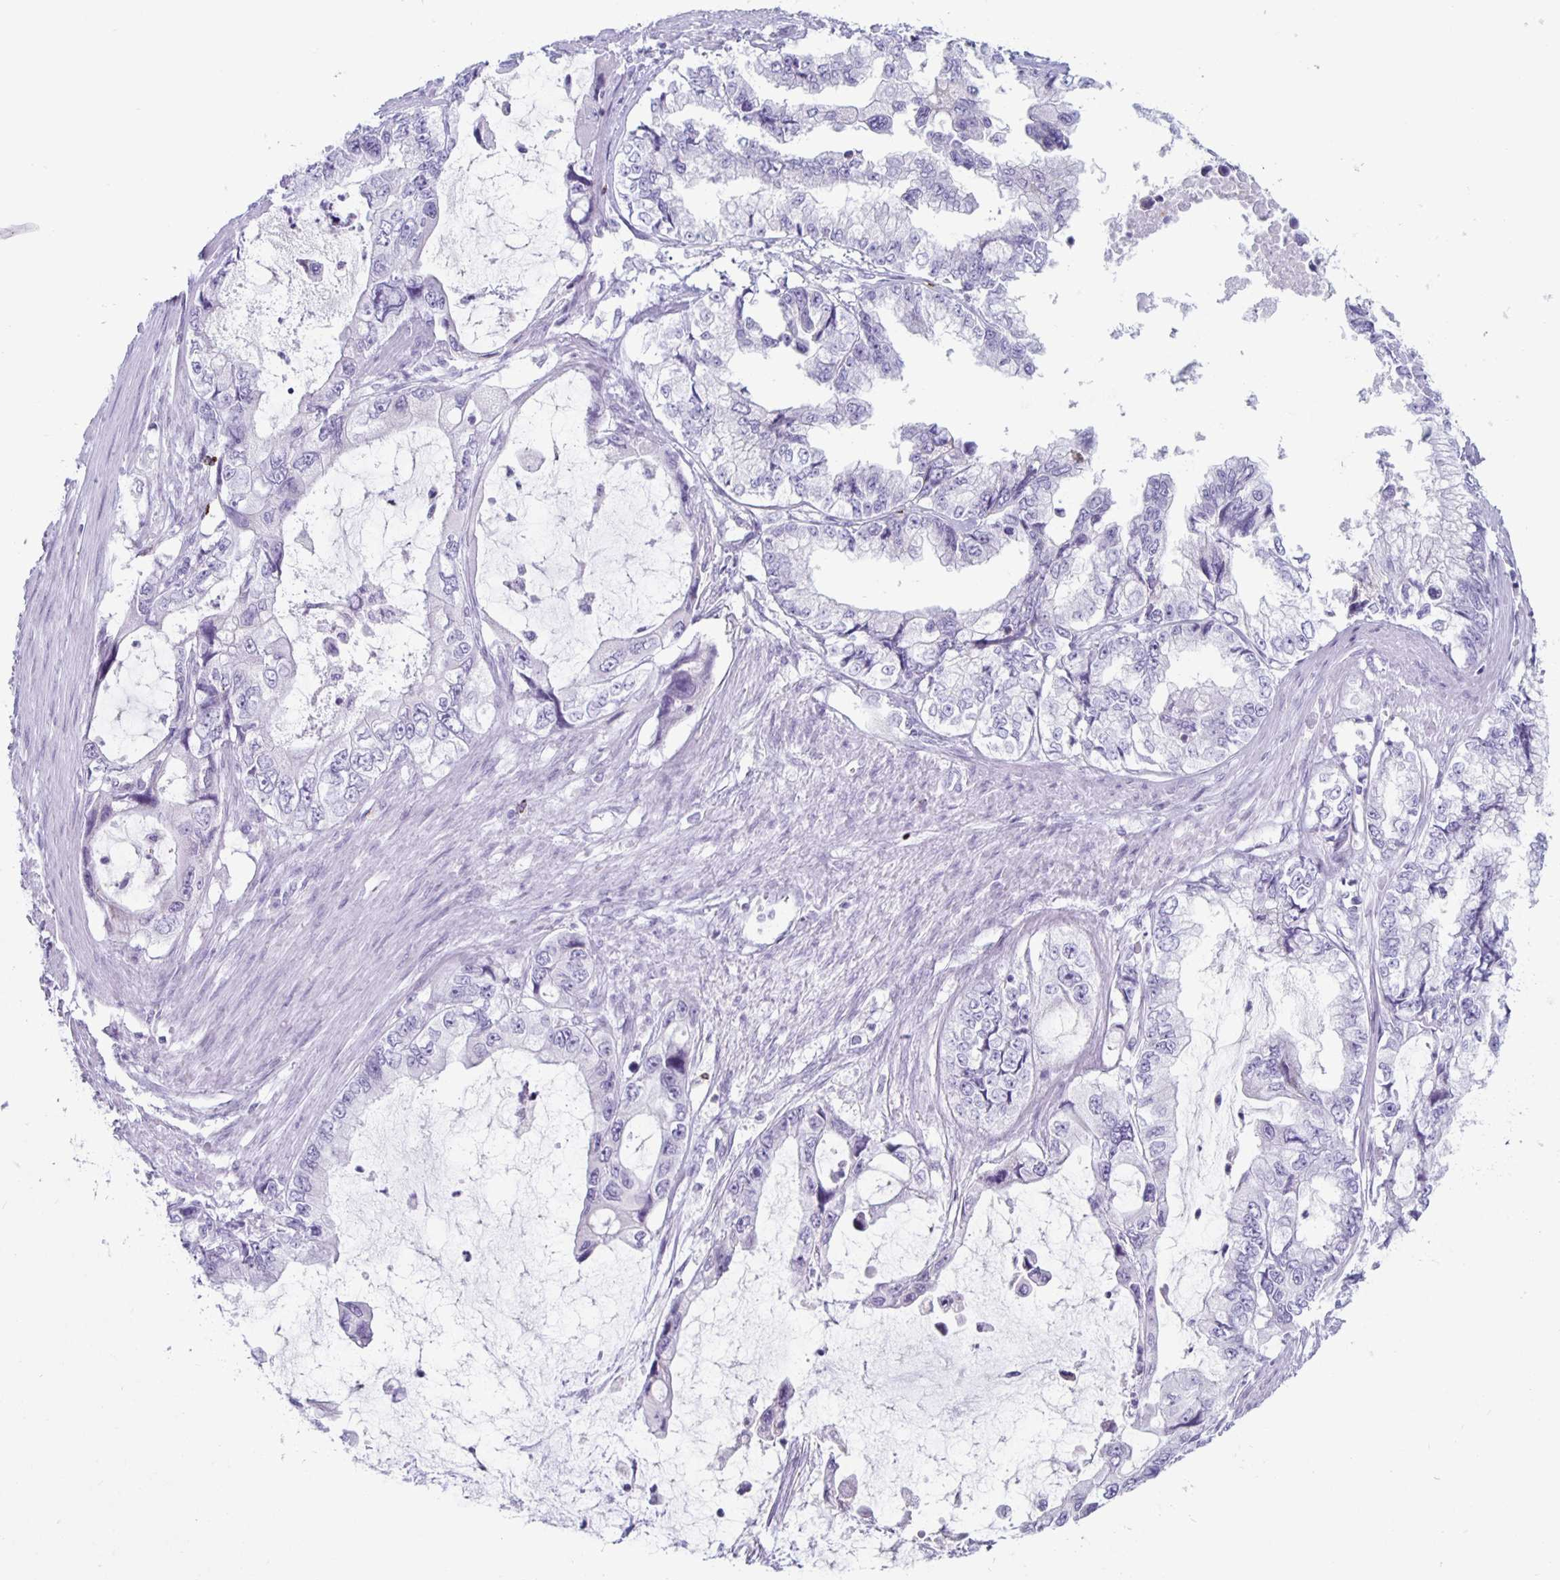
{"staining": {"intensity": "negative", "quantity": "none", "location": "none"}, "tissue": "stomach cancer", "cell_type": "Tumor cells", "image_type": "cancer", "snomed": [{"axis": "morphology", "description": "Adenocarcinoma, NOS"}, {"axis": "topography", "description": "Pancreas"}, {"axis": "topography", "description": "Stomach, upper"}, {"axis": "topography", "description": "Stomach"}], "caption": "High magnification brightfield microscopy of stomach cancer stained with DAB (3,3'-diaminobenzidine) (brown) and counterstained with hematoxylin (blue): tumor cells show no significant expression.", "gene": "GZMK", "patient": {"sex": "male", "age": 77}}